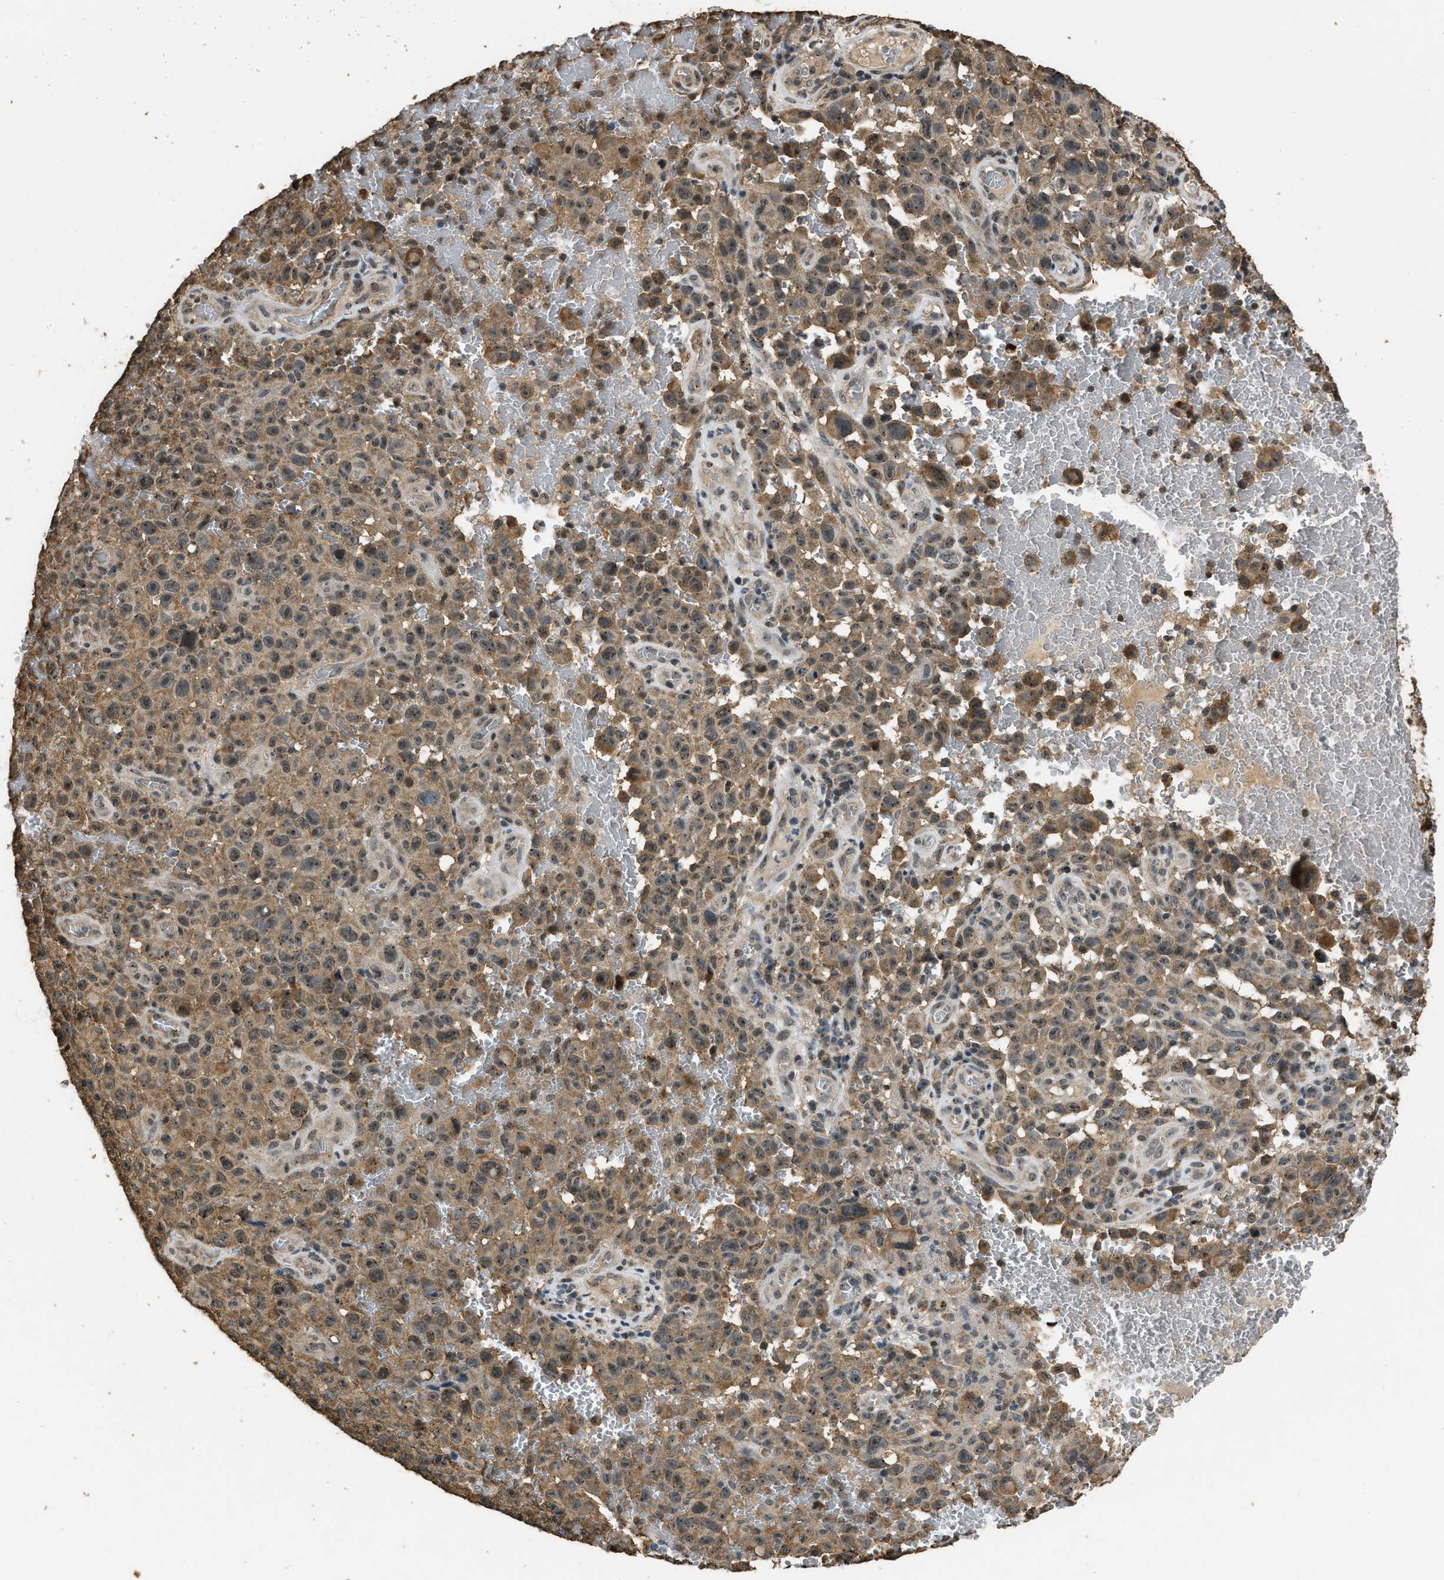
{"staining": {"intensity": "moderate", "quantity": ">75%", "location": "cytoplasmic/membranous,nuclear"}, "tissue": "melanoma", "cell_type": "Tumor cells", "image_type": "cancer", "snomed": [{"axis": "morphology", "description": "Malignant melanoma, NOS"}, {"axis": "topography", "description": "Skin"}], "caption": "A medium amount of moderate cytoplasmic/membranous and nuclear expression is appreciated in approximately >75% of tumor cells in melanoma tissue. The protein of interest is stained brown, and the nuclei are stained in blue (DAB IHC with brightfield microscopy, high magnification).", "gene": "DENND6B", "patient": {"sex": "female", "age": 82}}